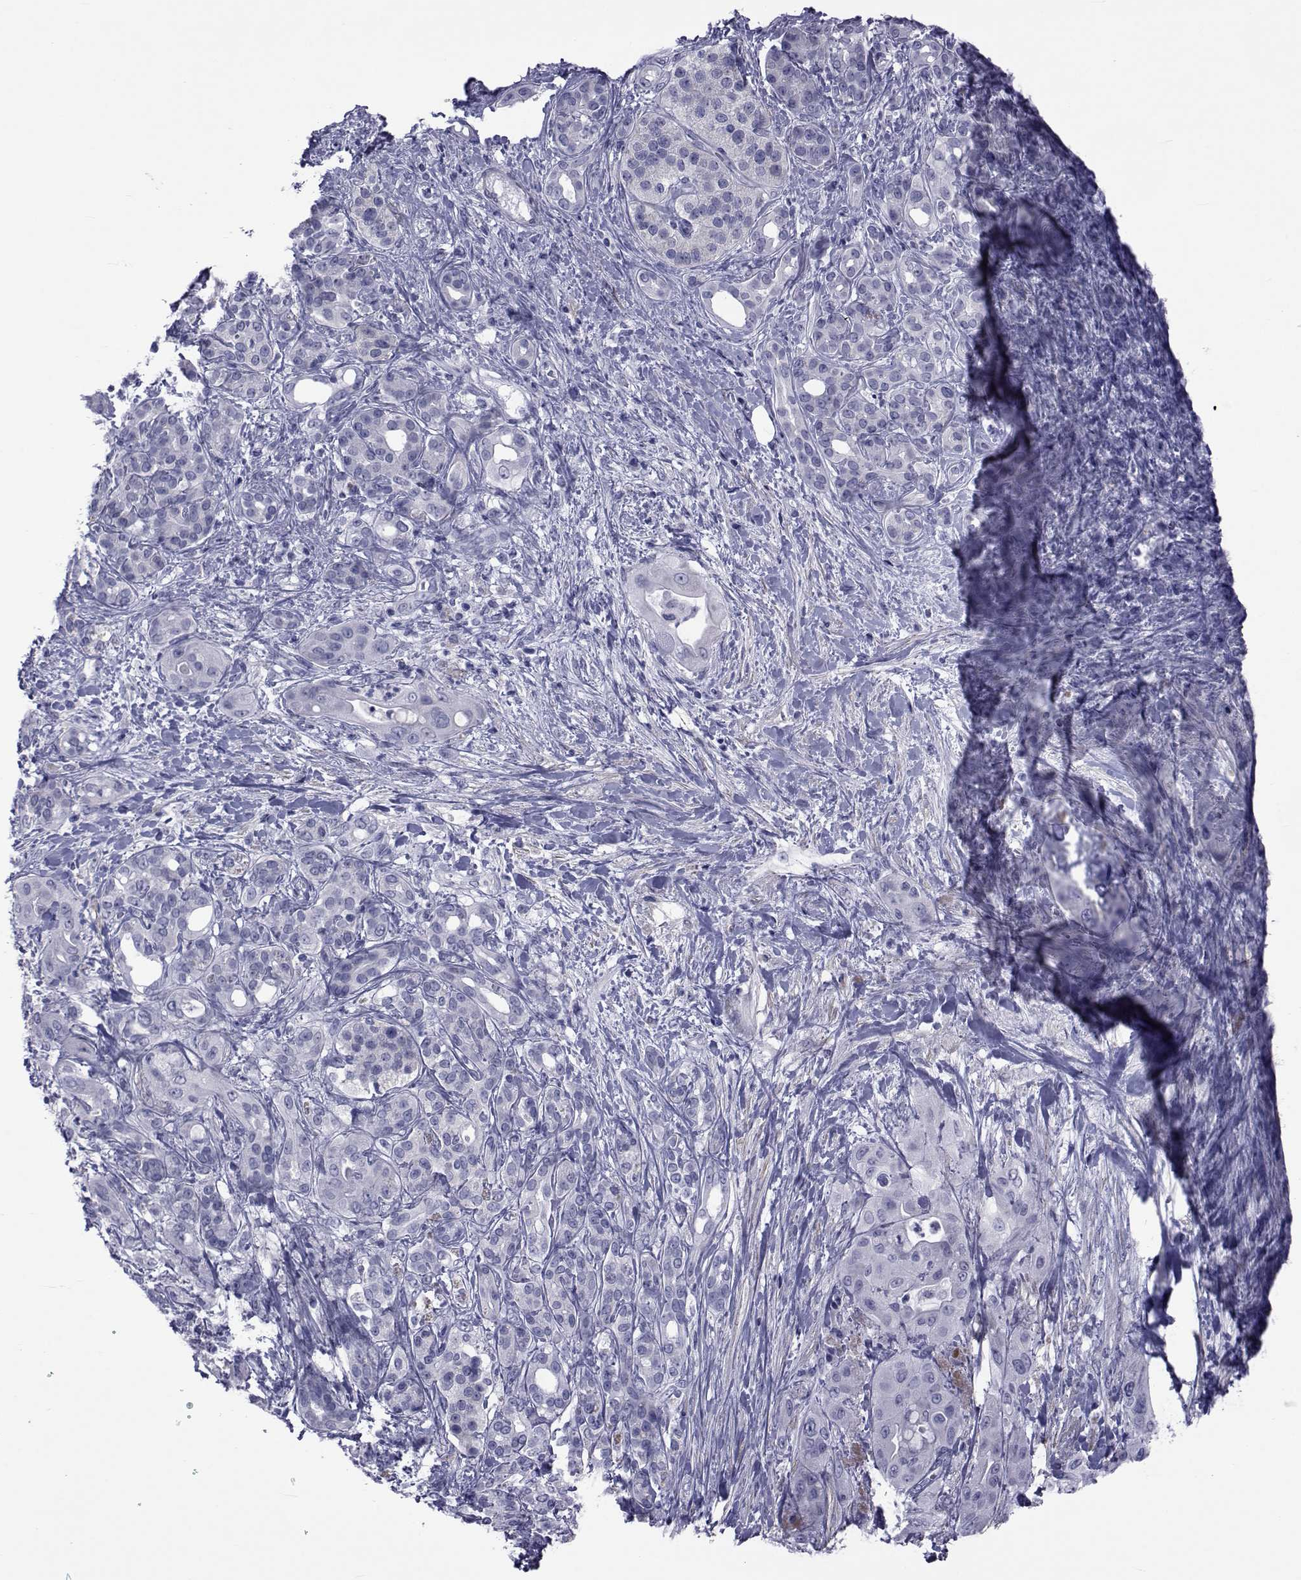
{"staining": {"intensity": "negative", "quantity": "none", "location": "none"}, "tissue": "pancreatic cancer", "cell_type": "Tumor cells", "image_type": "cancer", "snomed": [{"axis": "morphology", "description": "Adenocarcinoma, NOS"}, {"axis": "topography", "description": "Pancreas"}], "caption": "High magnification brightfield microscopy of pancreatic cancer stained with DAB (3,3'-diaminobenzidine) (brown) and counterstained with hematoxylin (blue): tumor cells show no significant staining.", "gene": "GKAP1", "patient": {"sex": "male", "age": 71}}